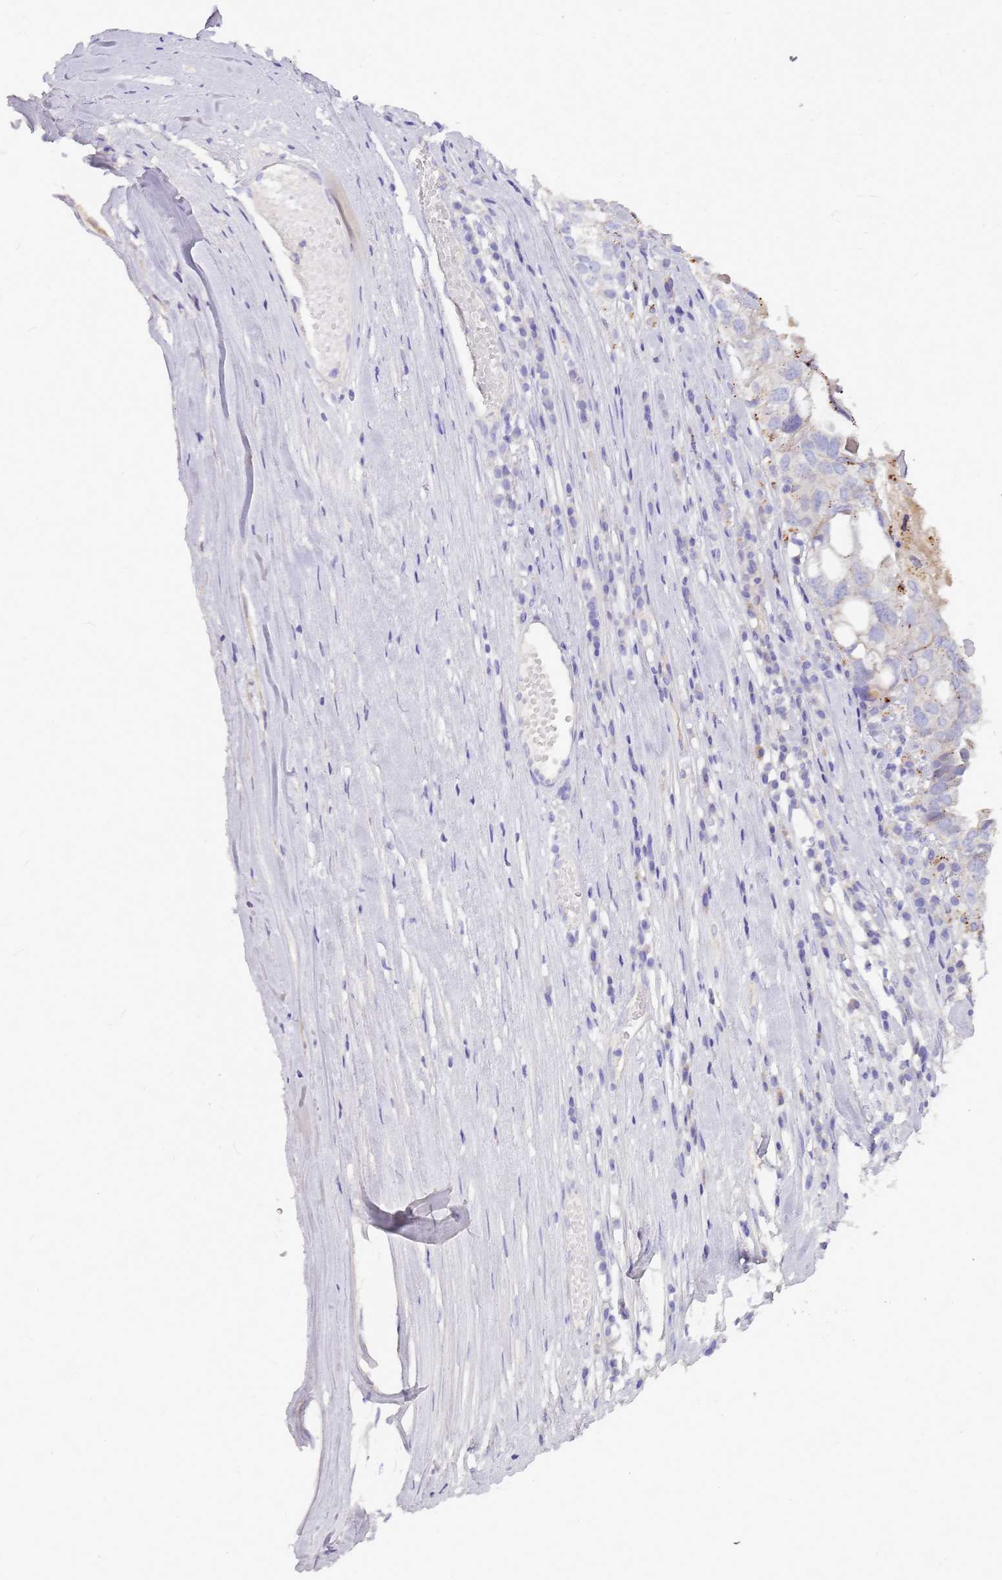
{"staining": {"intensity": "negative", "quantity": "none", "location": "none"}, "tissue": "ovarian cancer", "cell_type": "Tumor cells", "image_type": "cancer", "snomed": [{"axis": "morphology", "description": "Carcinoma, endometroid"}, {"axis": "topography", "description": "Ovary"}], "caption": "IHC of ovarian cancer (endometroid carcinoma) shows no expression in tumor cells. The staining is performed using DAB brown chromogen with nuclei counter-stained in using hematoxylin.", "gene": "NTN4", "patient": {"sex": "female", "age": 62}}